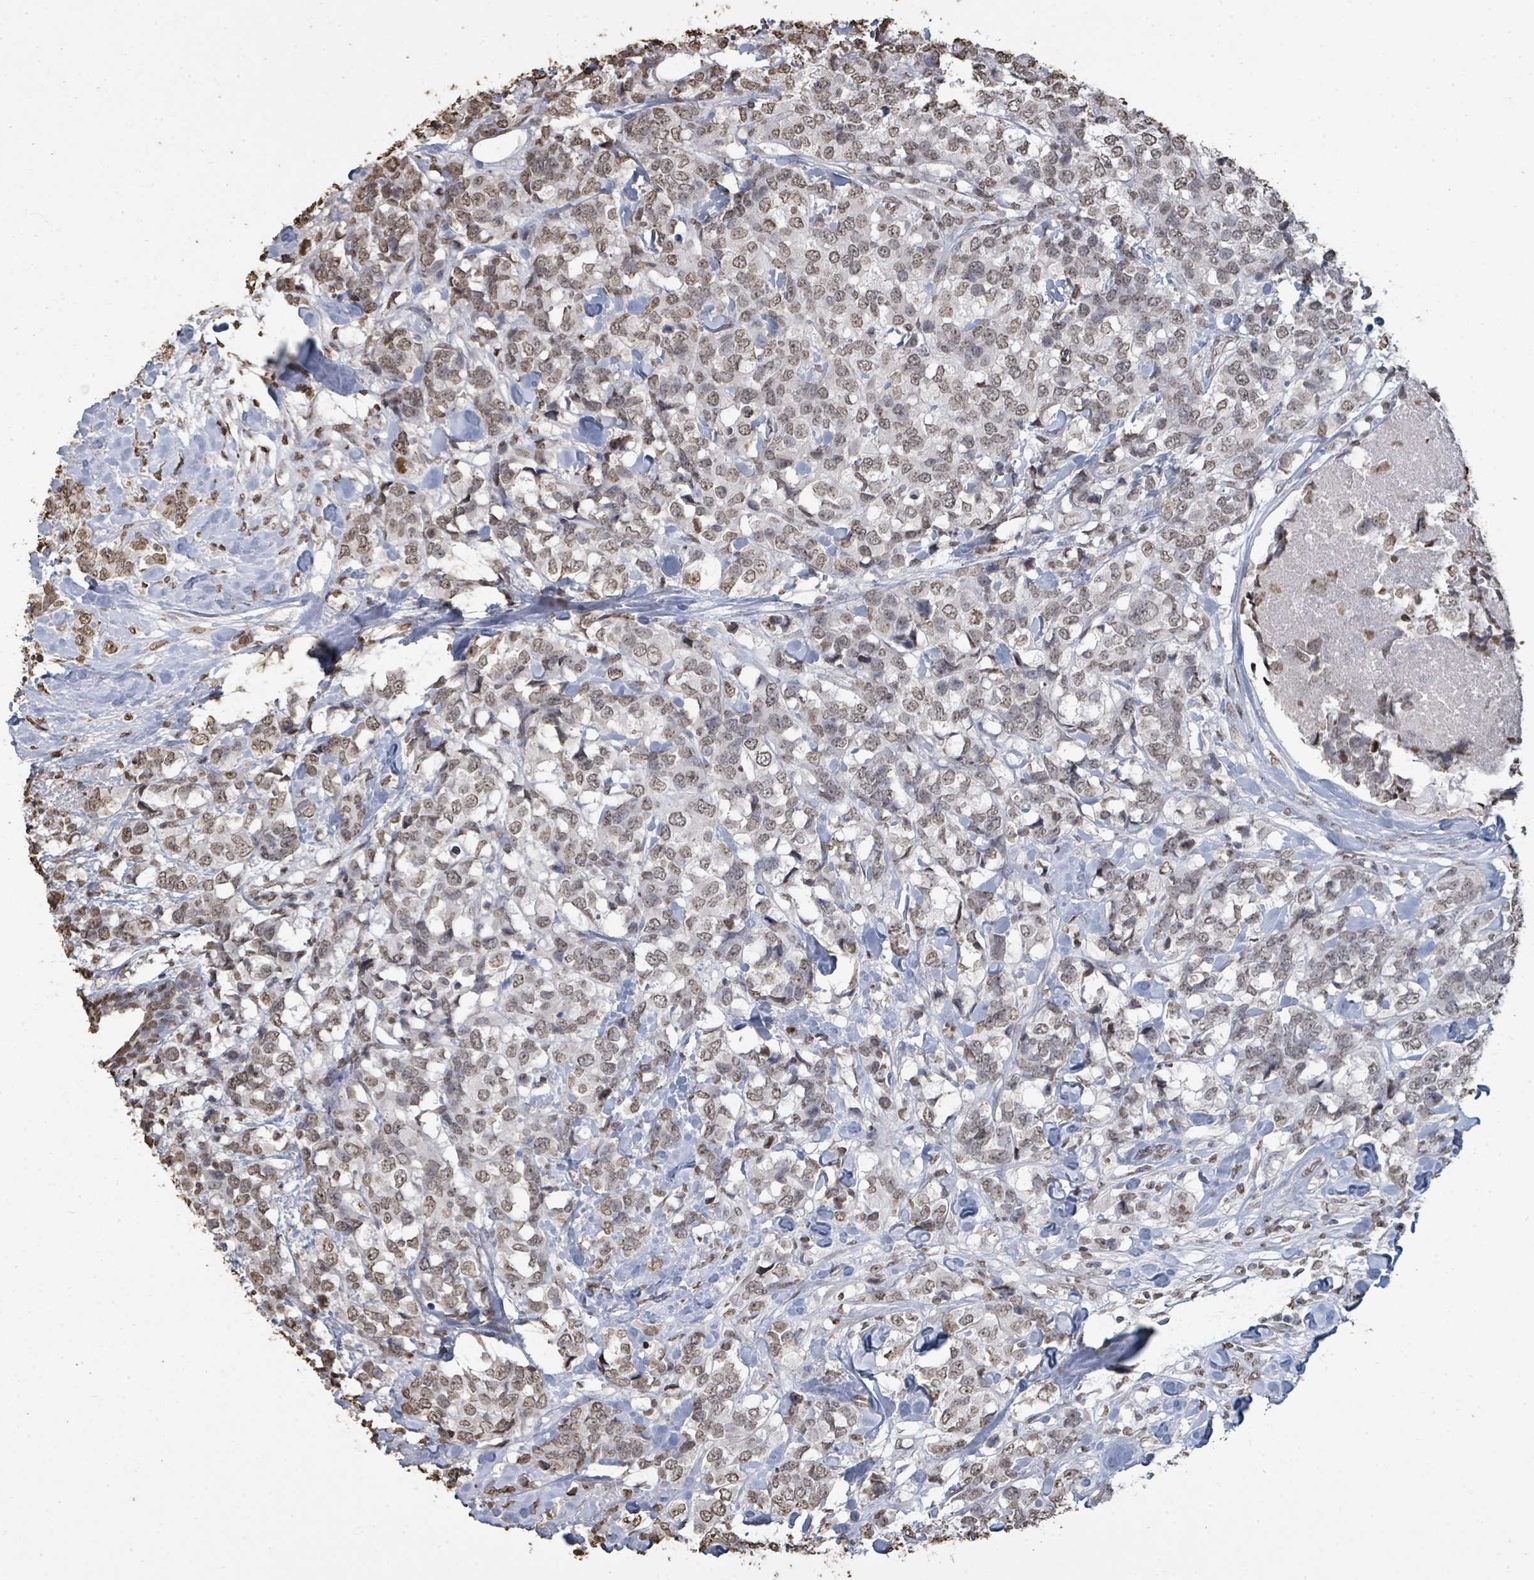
{"staining": {"intensity": "moderate", "quantity": ">75%", "location": "nuclear"}, "tissue": "breast cancer", "cell_type": "Tumor cells", "image_type": "cancer", "snomed": [{"axis": "morphology", "description": "Lobular carcinoma"}, {"axis": "topography", "description": "Breast"}], "caption": "Immunohistochemical staining of breast lobular carcinoma shows moderate nuclear protein expression in about >75% of tumor cells.", "gene": "MRPS12", "patient": {"sex": "female", "age": 59}}